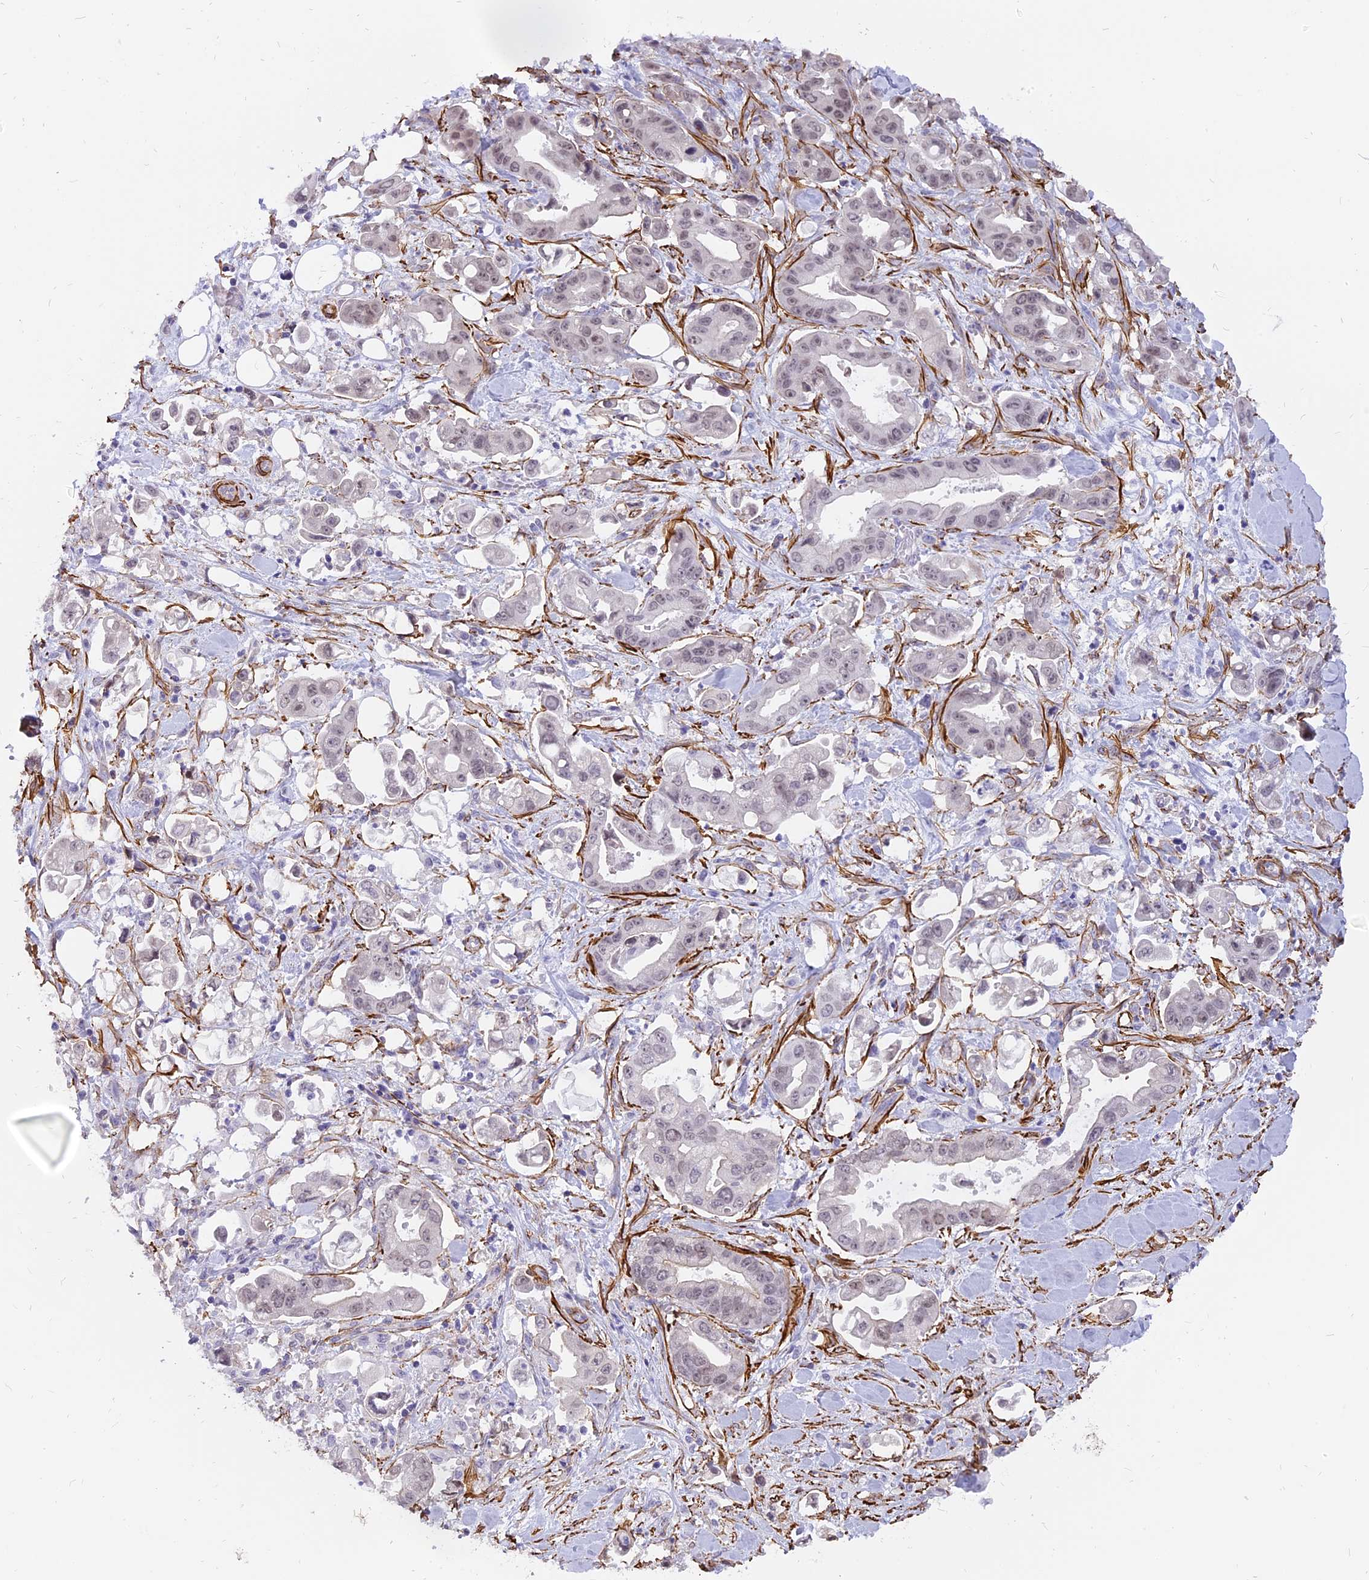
{"staining": {"intensity": "weak", "quantity": "25%-75%", "location": "nuclear"}, "tissue": "stomach cancer", "cell_type": "Tumor cells", "image_type": "cancer", "snomed": [{"axis": "morphology", "description": "Adenocarcinoma, NOS"}, {"axis": "topography", "description": "Stomach"}], "caption": "Stomach adenocarcinoma tissue demonstrates weak nuclear expression in about 25%-75% of tumor cells, visualized by immunohistochemistry. (DAB (3,3'-diaminobenzidine) IHC, brown staining for protein, blue staining for nuclei).", "gene": "CENPV", "patient": {"sex": "male", "age": 62}}